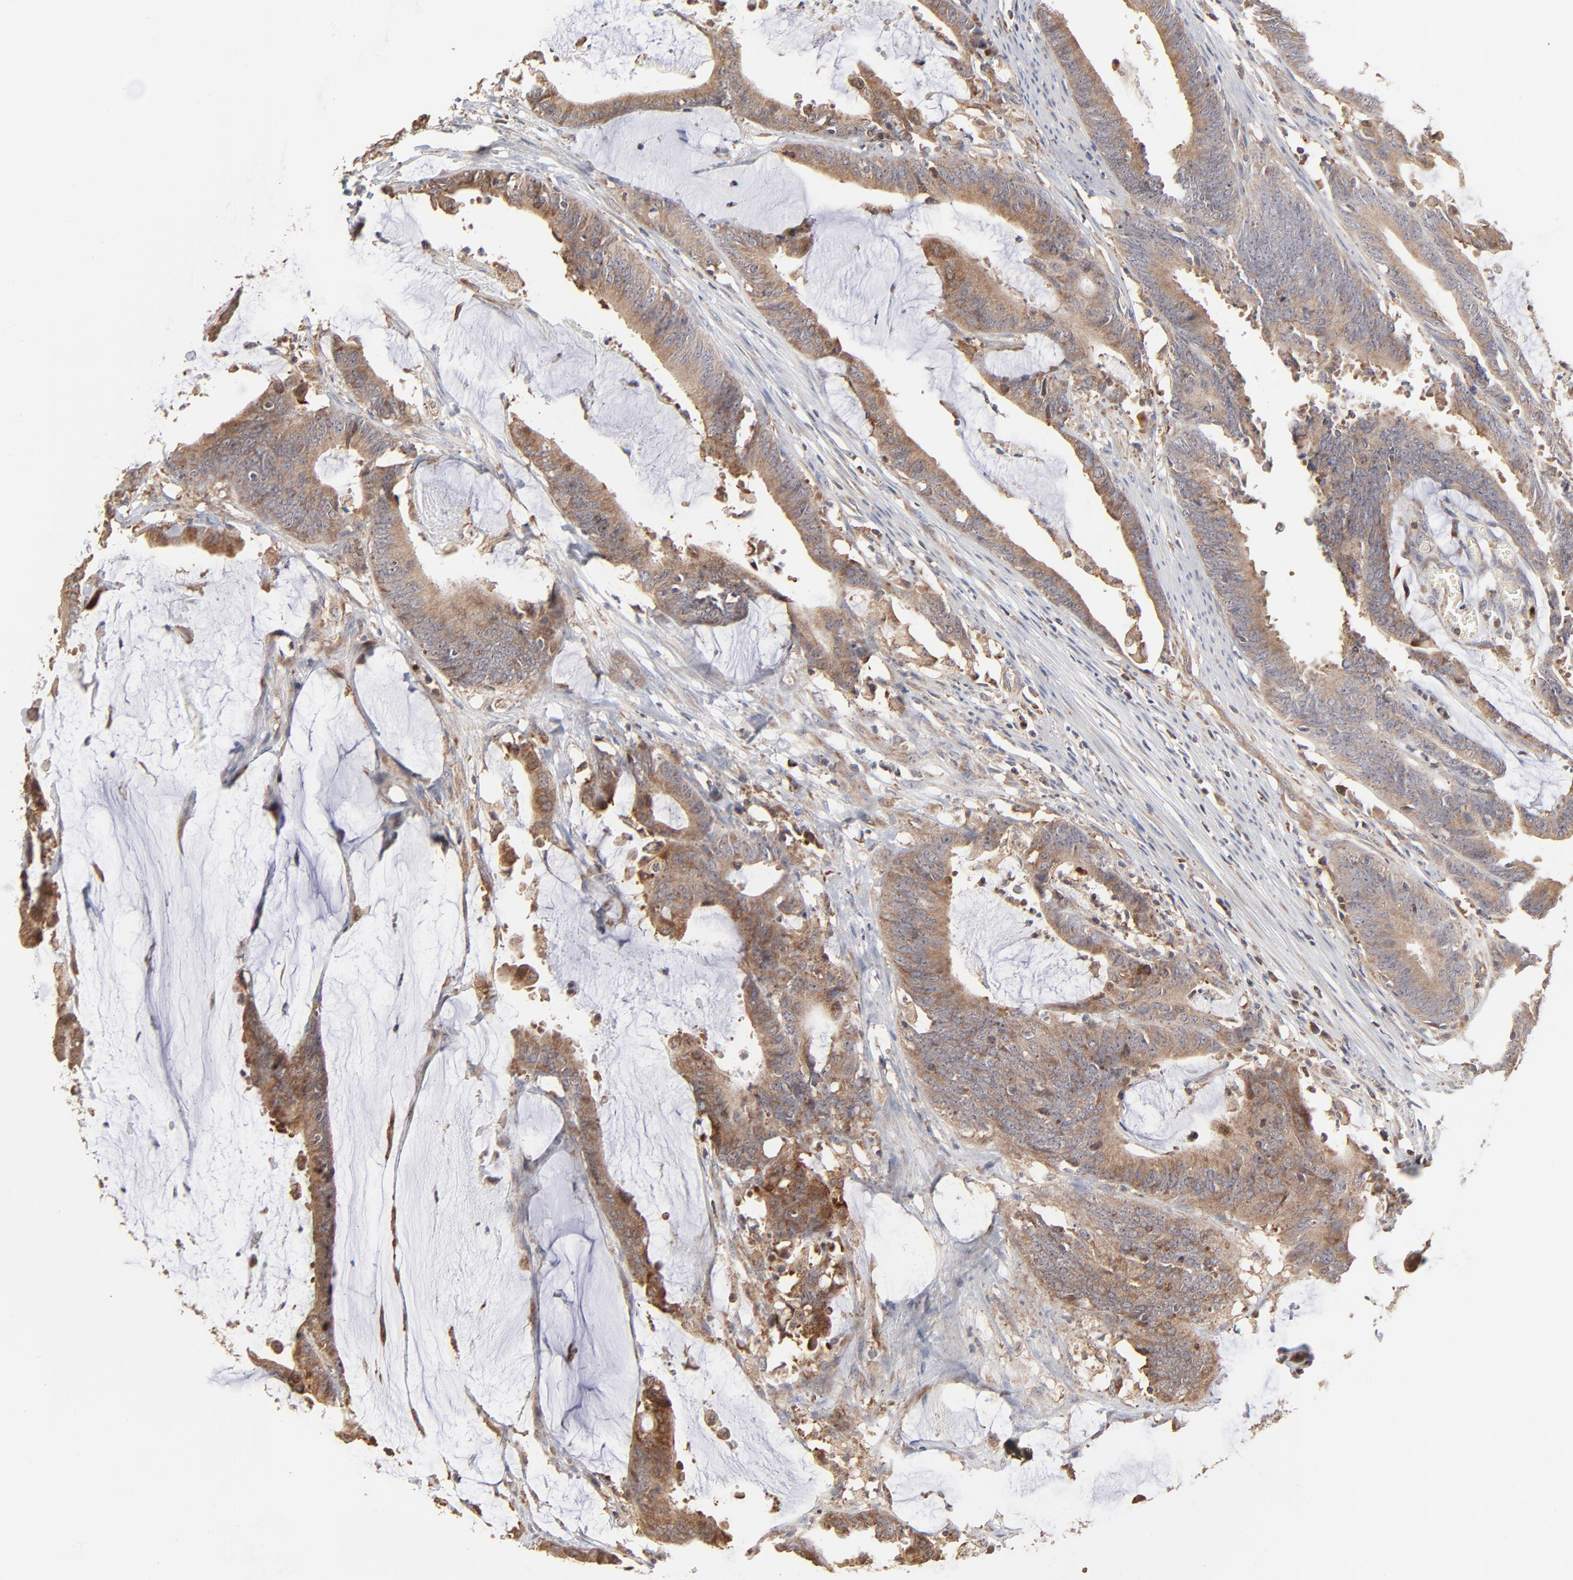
{"staining": {"intensity": "strong", "quantity": ">75%", "location": "cytoplasmic/membranous"}, "tissue": "colorectal cancer", "cell_type": "Tumor cells", "image_type": "cancer", "snomed": [{"axis": "morphology", "description": "Adenocarcinoma, NOS"}, {"axis": "topography", "description": "Rectum"}], "caption": "High-magnification brightfield microscopy of colorectal cancer stained with DAB (3,3'-diaminobenzidine) (brown) and counterstained with hematoxylin (blue). tumor cells exhibit strong cytoplasmic/membranous positivity is seen in about>75% of cells.", "gene": "RNF213", "patient": {"sex": "female", "age": 66}}